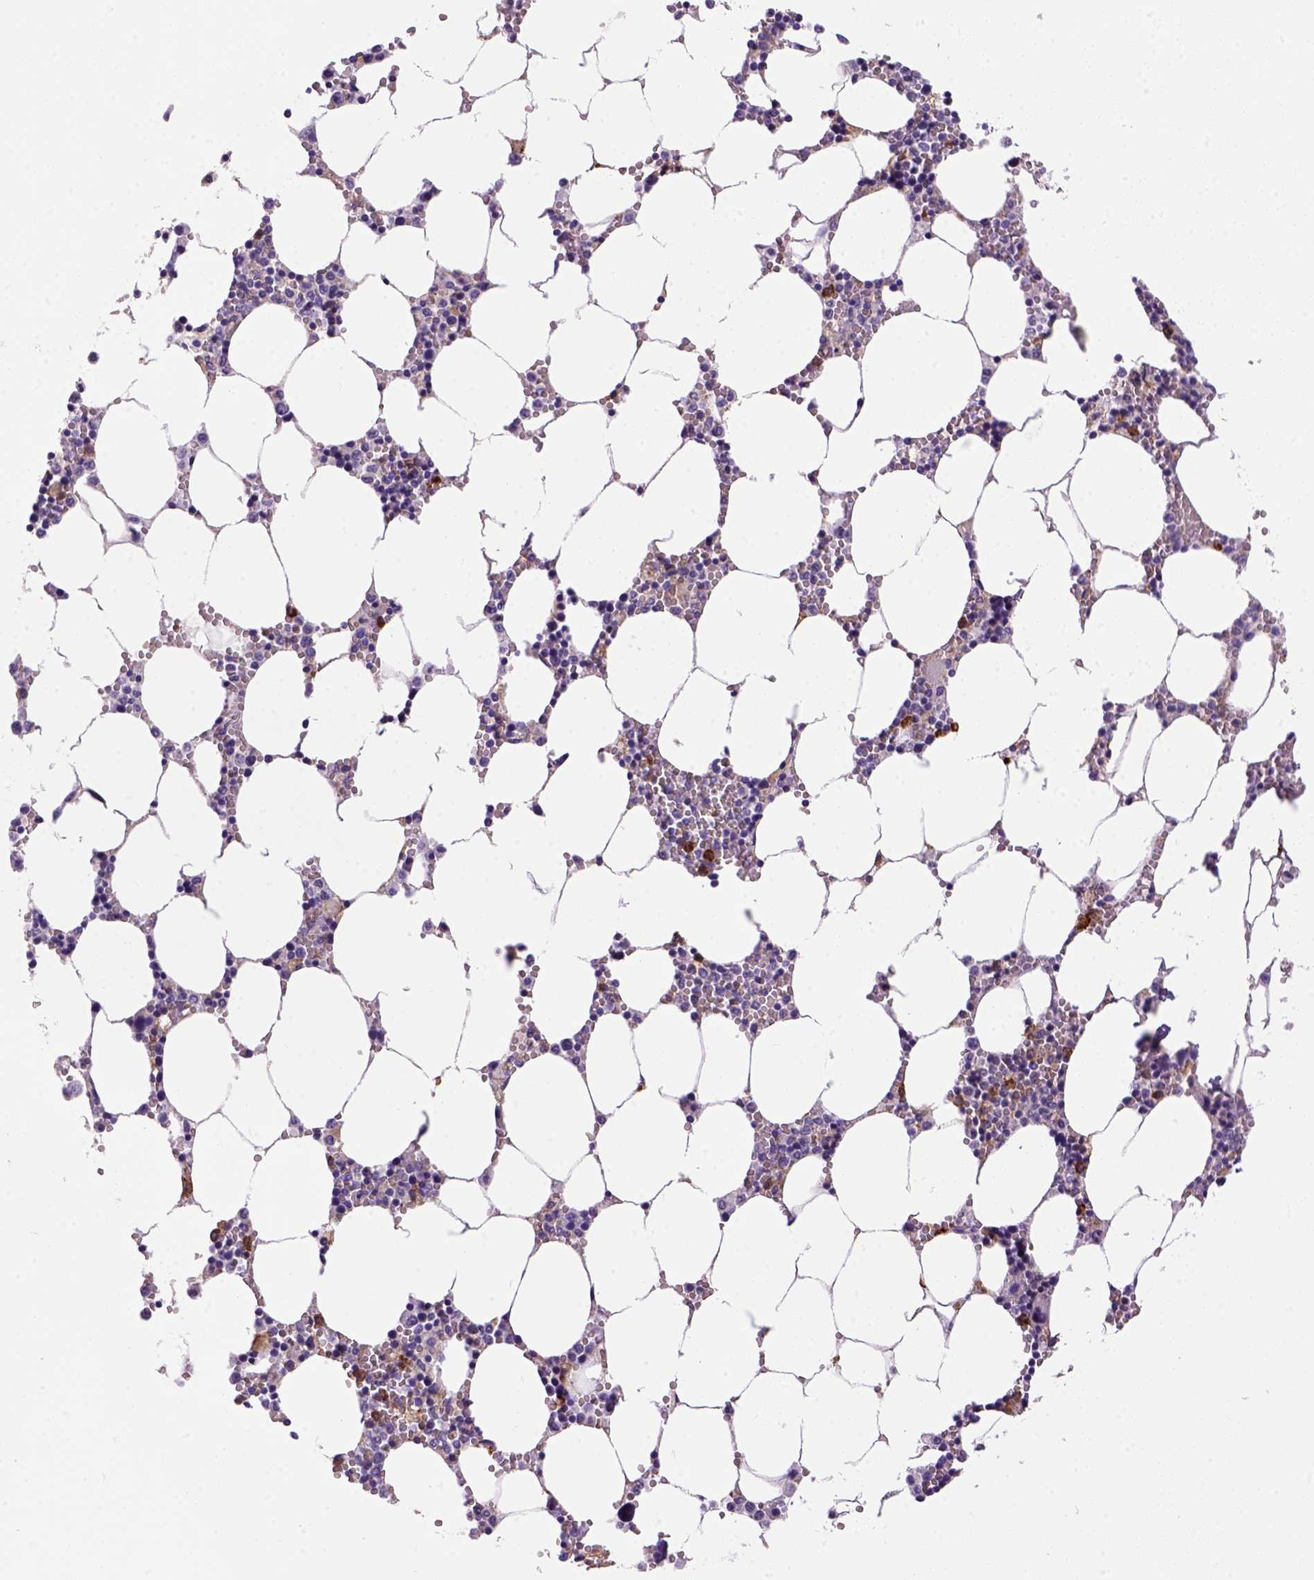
{"staining": {"intensity": "strong", "quantity": "<25%", "location": "cytoplasmic/membranous"}, "tissue": "bone marrow", "cell_type": "Hematopoietic cells", "image_type": "normal", "snomed": [{"axis": "morphology", "description": "Normal tissue, NOS"}, {"axis": "topography", "description": "Bone marrow"}], "caption": "About <25% of hematopoietic cells in benign human bone marrow show strong cytoplasmic/membranous protein expression as visualized by brown immunohistochemical staining.", "gene": "CD14", "patient": {"sex": "female", "age": 64}}